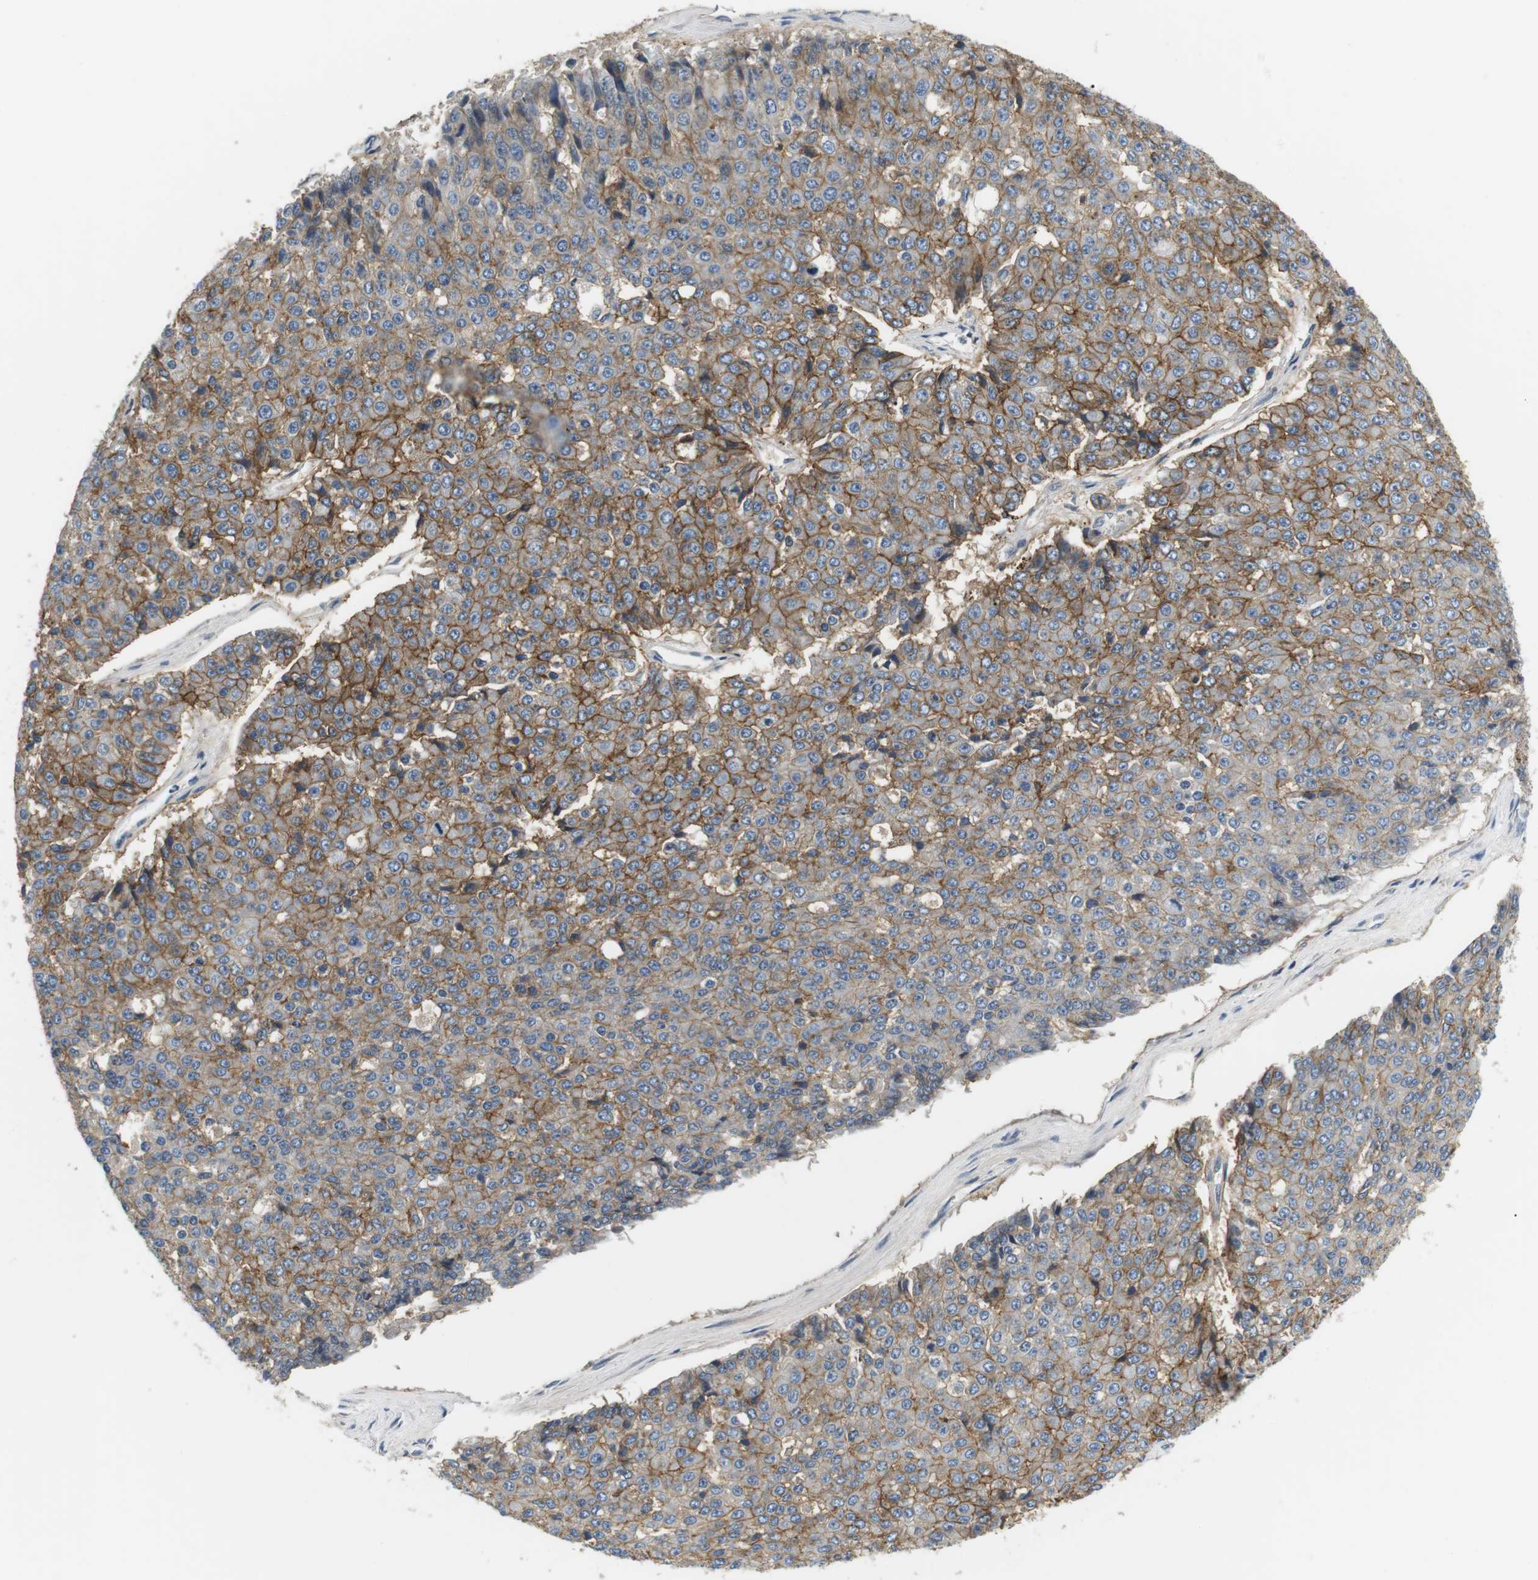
{"staining": {"intensity": "moderate", "quantity": ">75%", "location": "cytoplasmic/membranous"}, "tissue": "pancreatic cancer", "cell_type": "Tumor cells", "image_type": "cancer", "snomed": [{"axis": "morphology", "description": "Adenocarcinoma, NOS"}, {"axis": "topography", "description": "Pancreas"}], "caption": "Moderate cytoplasmic/membranous protein expression is present in about >75% of tumor cells in pancreatic cancer (adenocarcinoma).", "gene": "SLC30A1", "patient": {"sex": "male", "age": 50}}